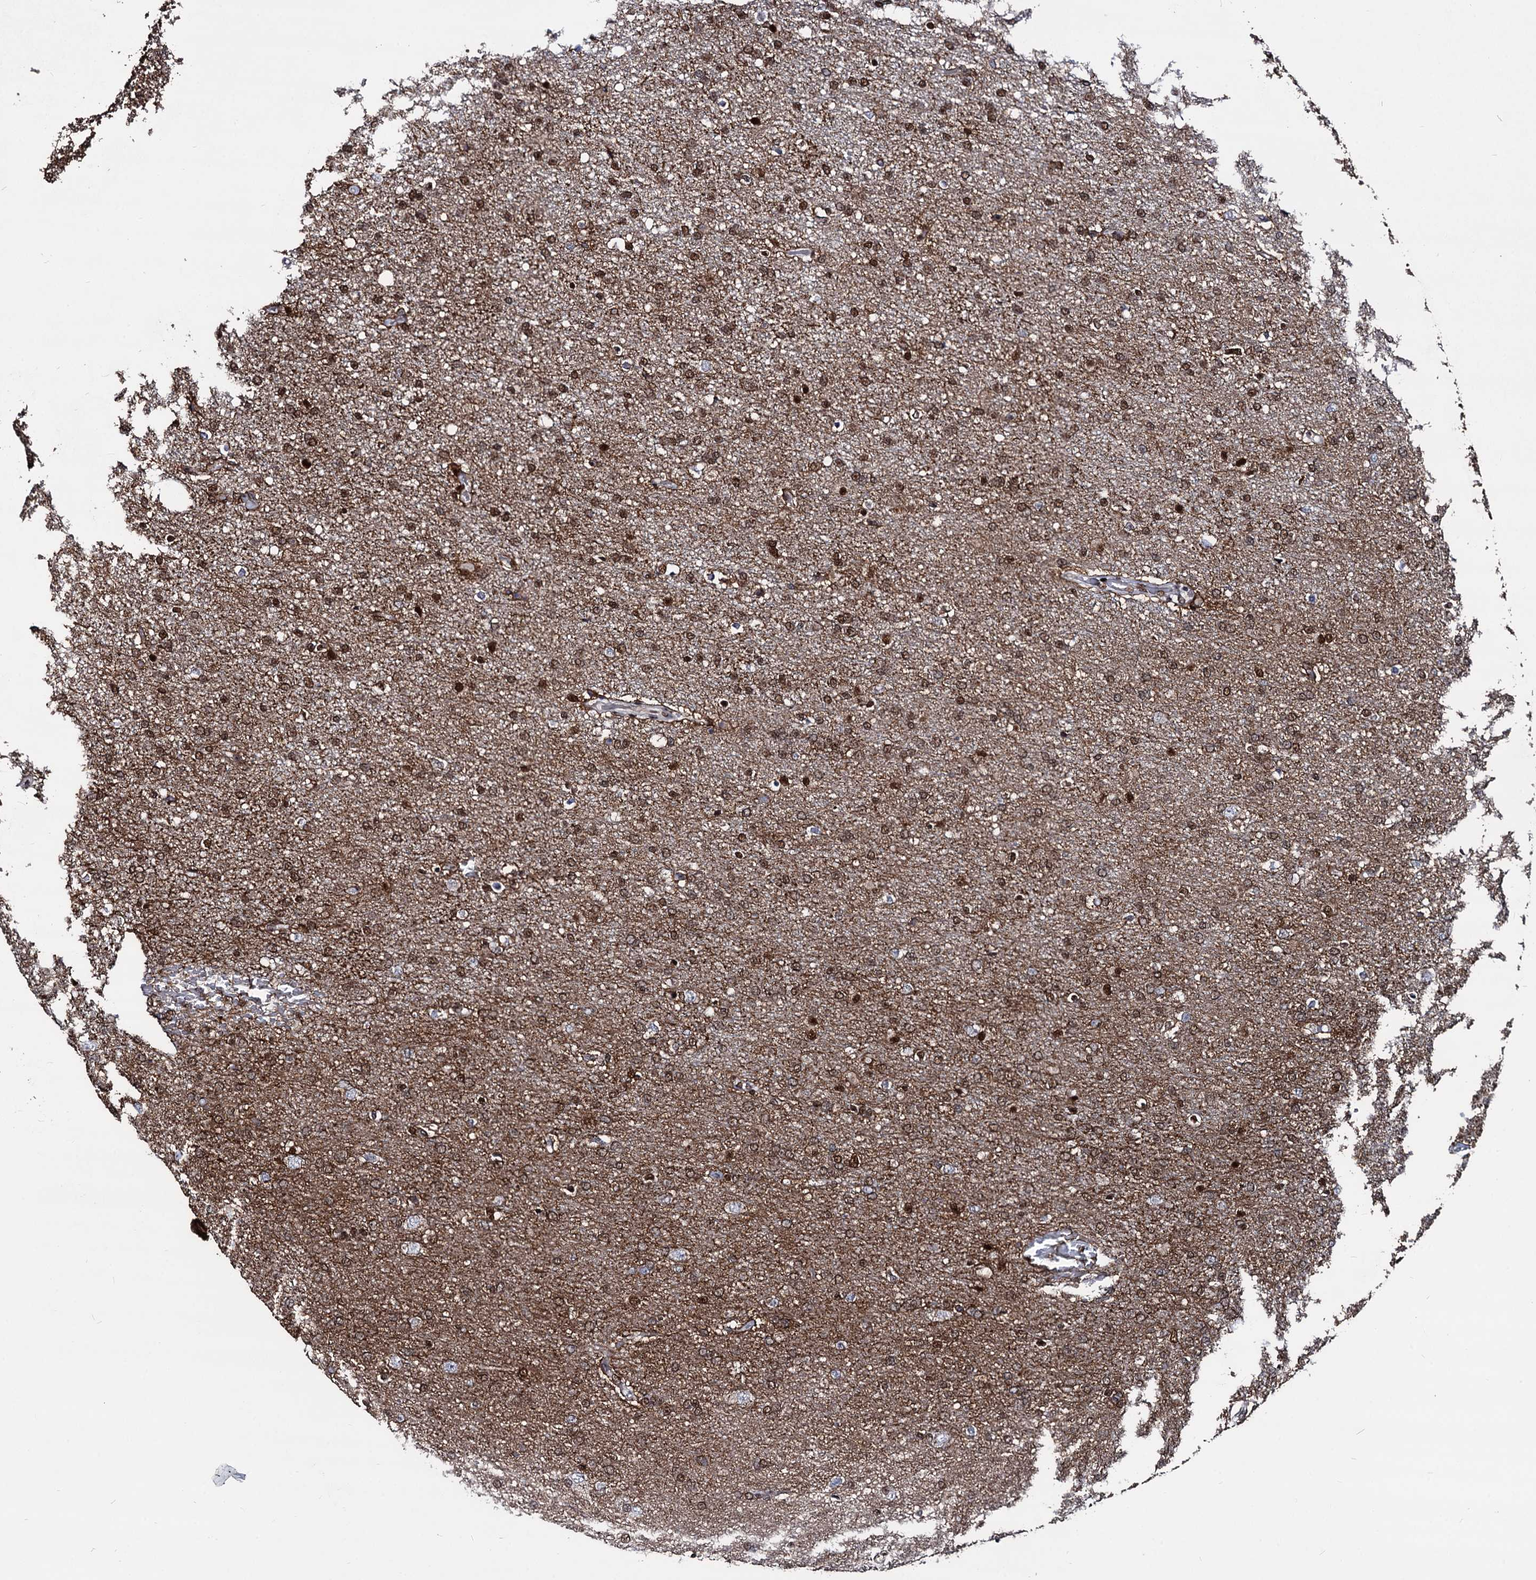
{"staining": {"intensity": "moderate", "quantity": ">75%", "location": "cytoplasmic/membranous,nuclear"}, "tissue": "glioma", "cell_type": "Tumor cells", "image_type": "cancer", "snomed": [{"axis": "morphology", "description": "Glioma, malignant, High grade"}, {"axis": "topography", "description": "Brain"}], "caption": "DAB immunohistochemical staining of high-grade glioma (malignant) reveals moderate cytoplasmic/membranous and nuclear protein expression in approximately >75% of tumor cells.", "gene": "GALNT11", "patient": {"sex": "male", "age": 72}}